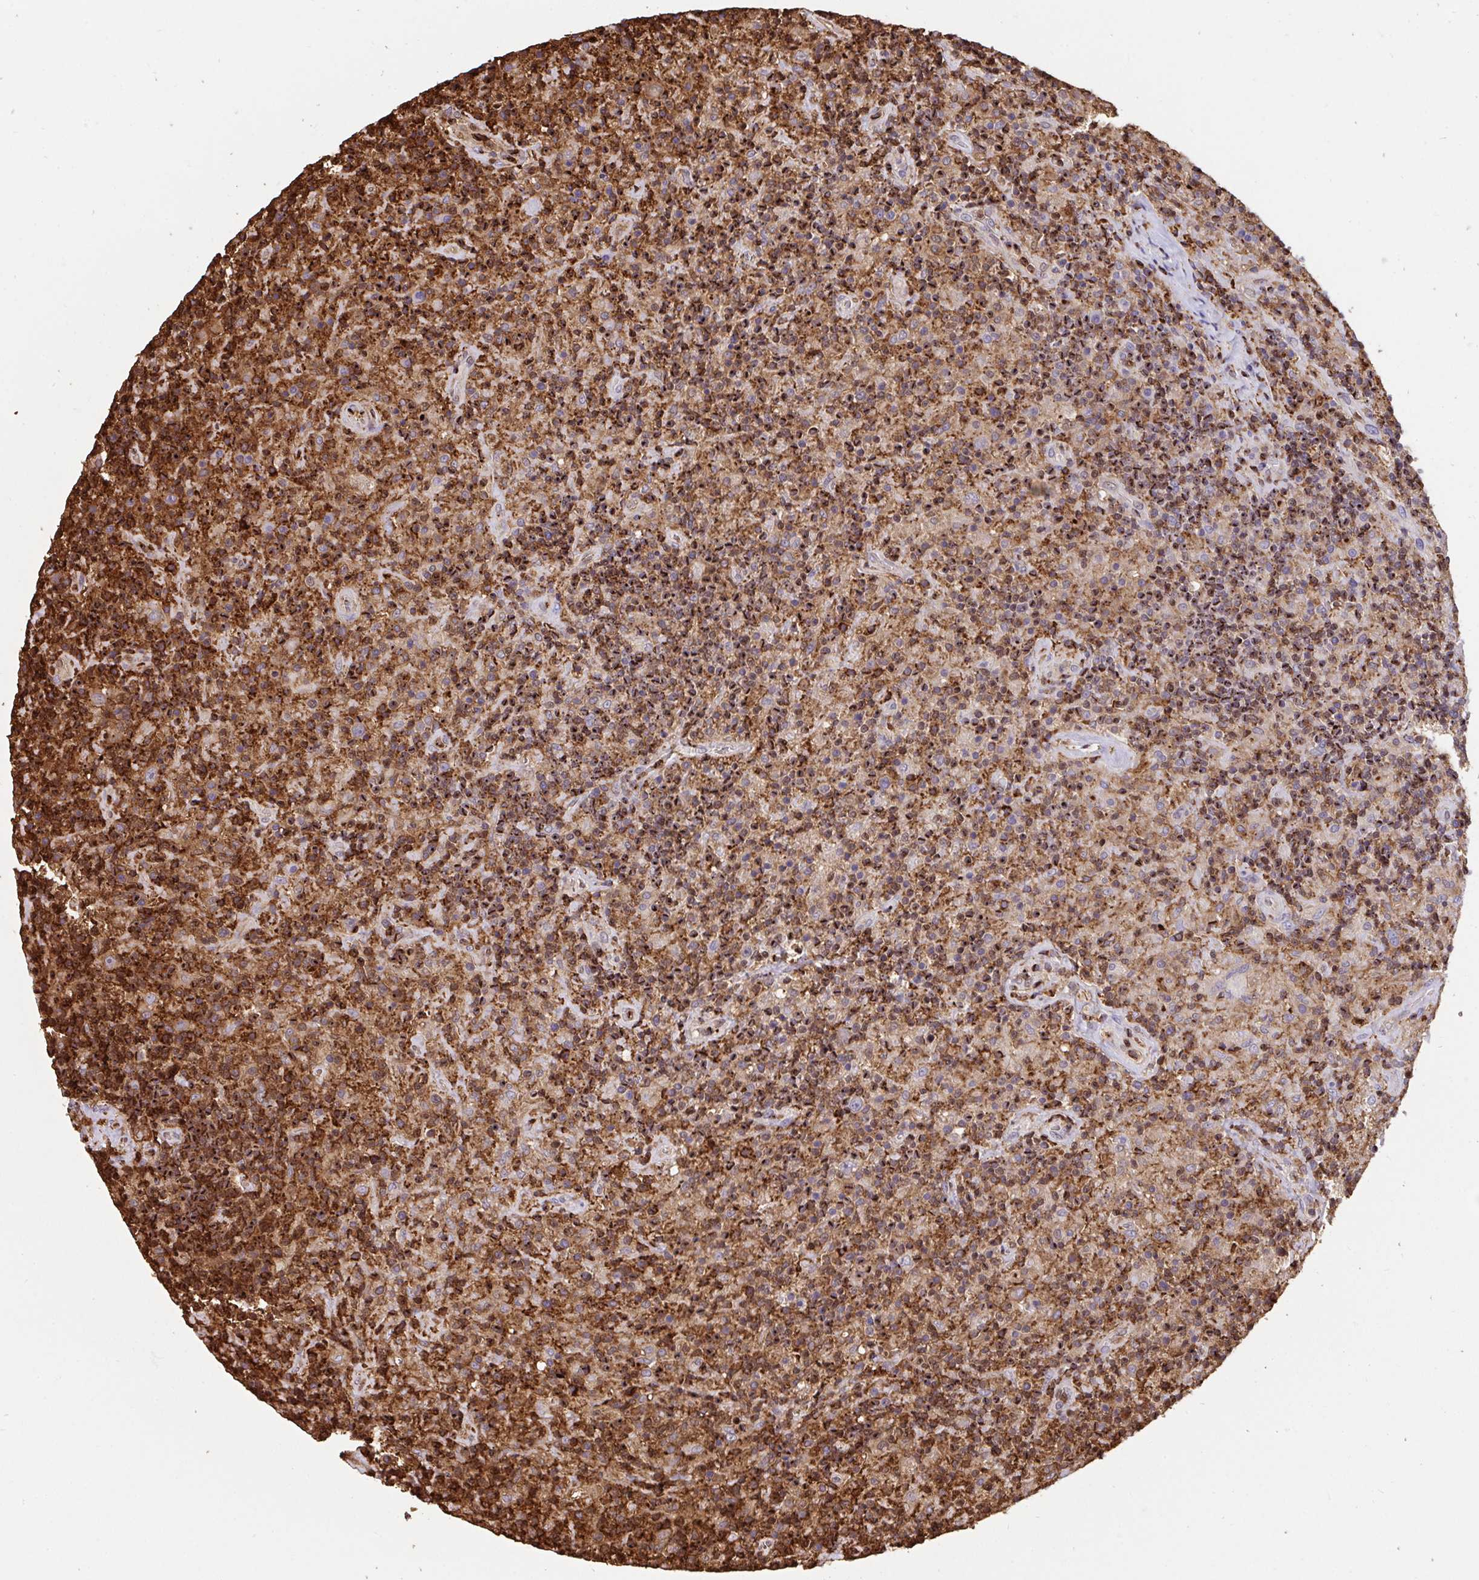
{"staining": {"intensity": "negative", "quantity": "none", "location": "none"}, "tissue": "lymphoma", "cell_type": "Tumor cells", "image_type": "cancer", "snomed": [{"axis": "morphology", "description": "Hodgkin's disease, NOS"}, {"axis": "topography", "description": "Lymph node"}], "caption": "This is a histopathology image of immunohistochemistry staining of lymphoma, which shows no staining in tumor cells.", "gene": "CFL1", "patient": {"sex": "male", "age": 70}}